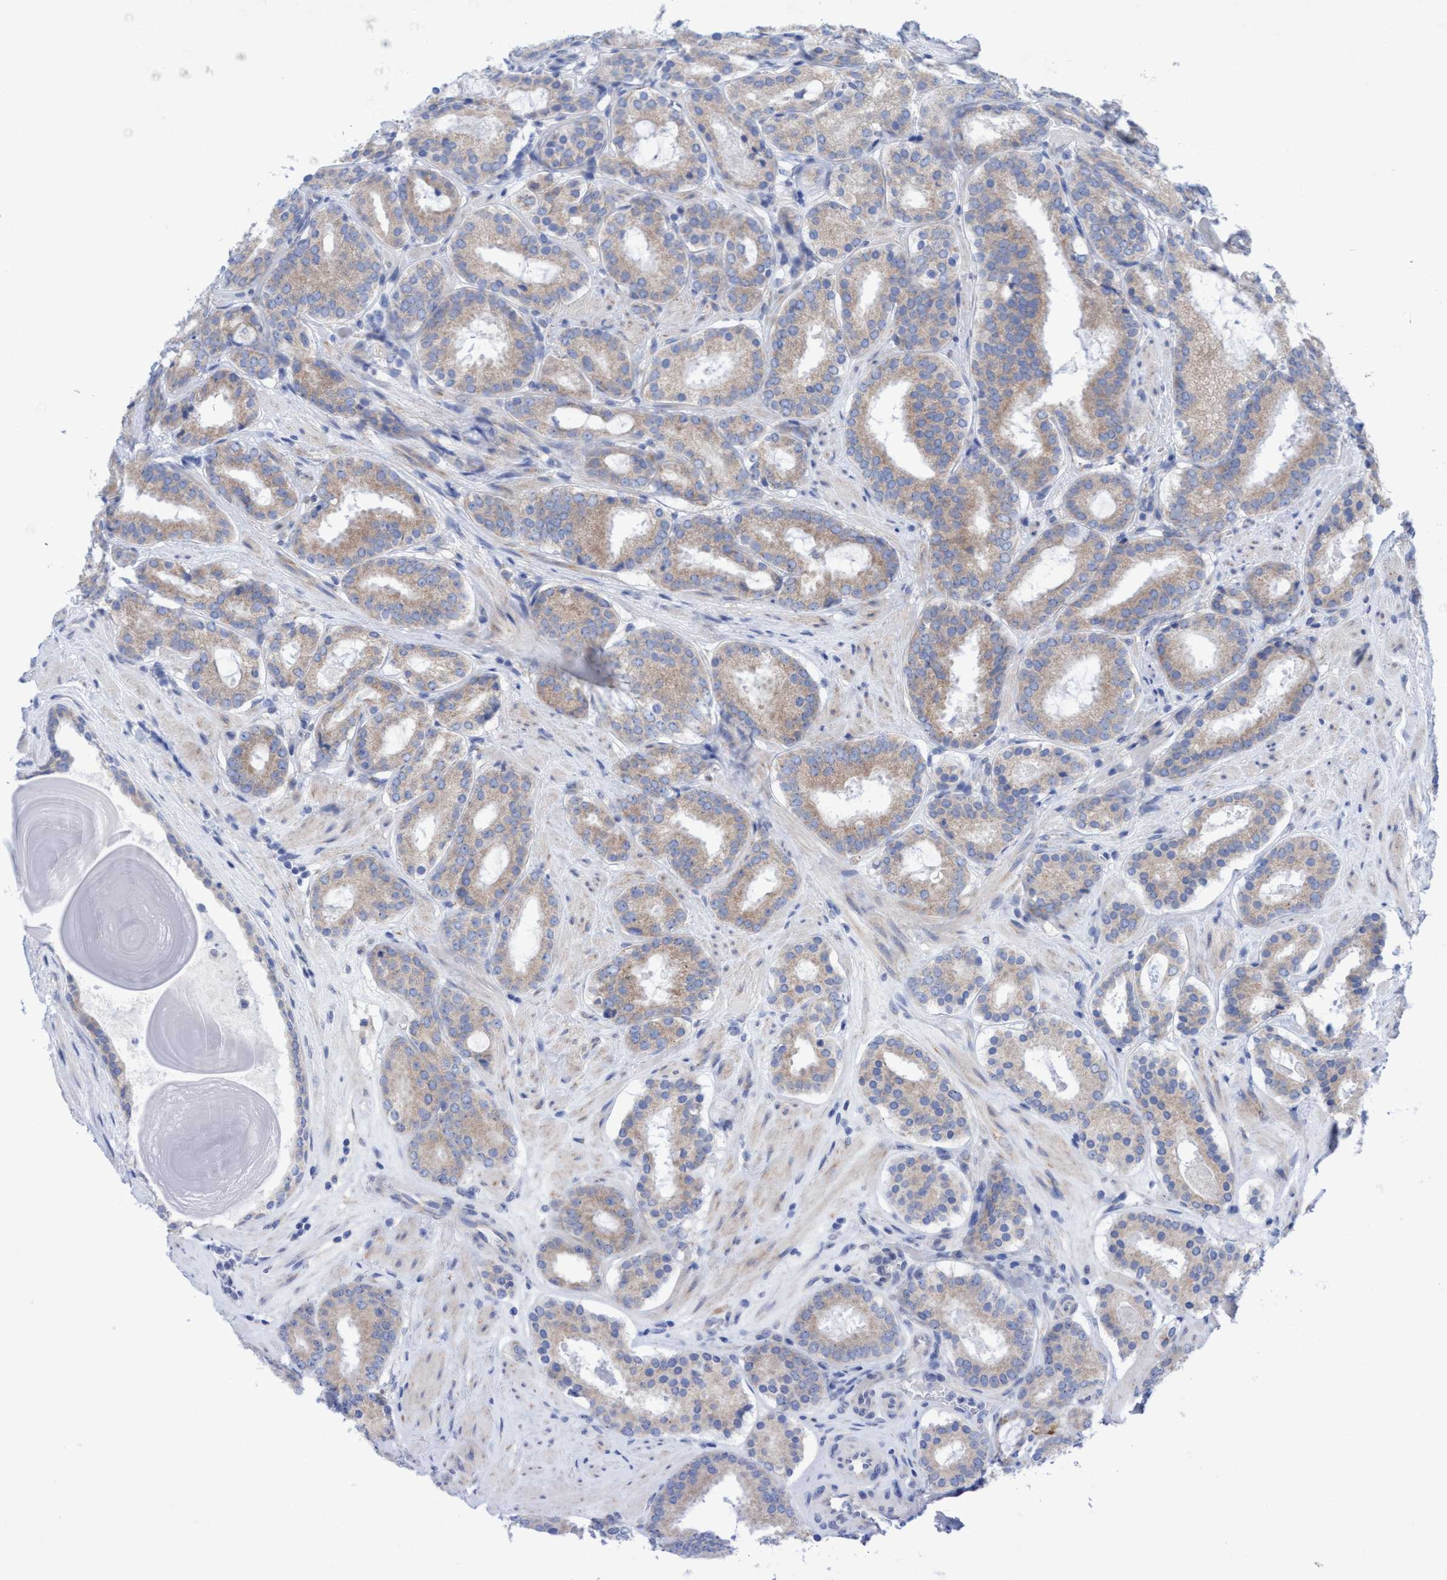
{"staining": {"intensity": "weak", "quantity": ">75%", "location": "cytoplasmic/membranous"}, "tissue": "prostate cancer", "cell_type": "Tumor cells", "image_type": "cancer", "snomed": [{"axis": "morphology", "description": "Adenocarcinoma, Low grade"}, {"axis": "topography", "description": "Prostate"}], "caption": "Prostate cancer (adenocarcinoma (low-grade)) stained for a protein exhibits weak cytoplasmic/membranous positivity in tumor cells.", "gene": "RSAD1", "patient": {"sex": "male", "age": 69}}